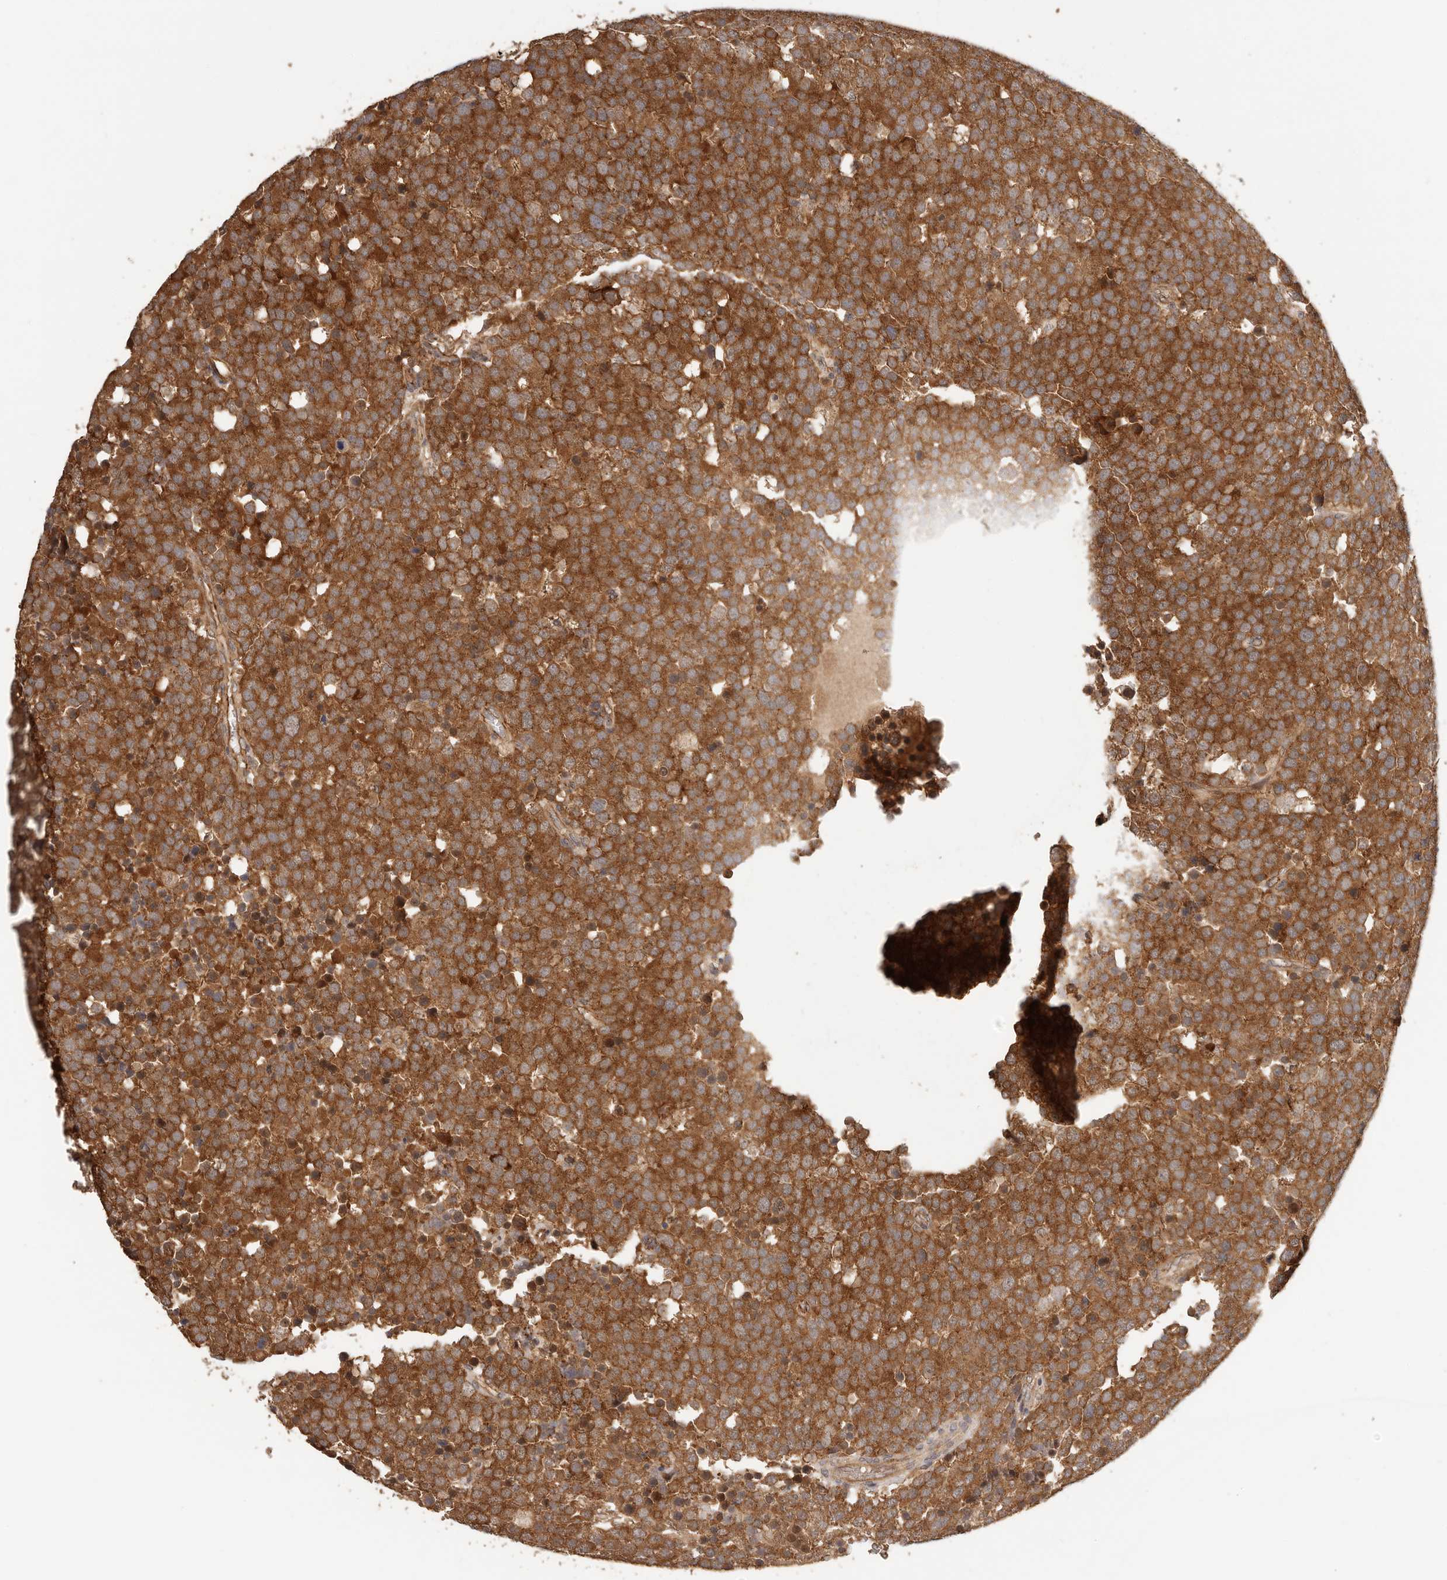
{"staining": {"intensity": "strong", "quantity": ">75%", "location": "cytoplasmic/membranous"}, "tissue": "testis cancer", "cell_type": "Tumor cells", "image_type": "cancer", "snomed": [{"axis": "morphology", "description": "Seminoma, NOS"}, {"axis": "topography", "description": "Testis"}], "caption": "A photomicrograph of human testis seminoma stained for a protein exhibits strong cytoplasmic/membranous brown staining in tumor cells. The staining was performed using DAB to visualize the protein expression in brown, while the nuclei were stained in blue with hematoxylin (Magnification: 20x).", "gene": "AFDN", "patient": {"sex": "male", "age": 71}}